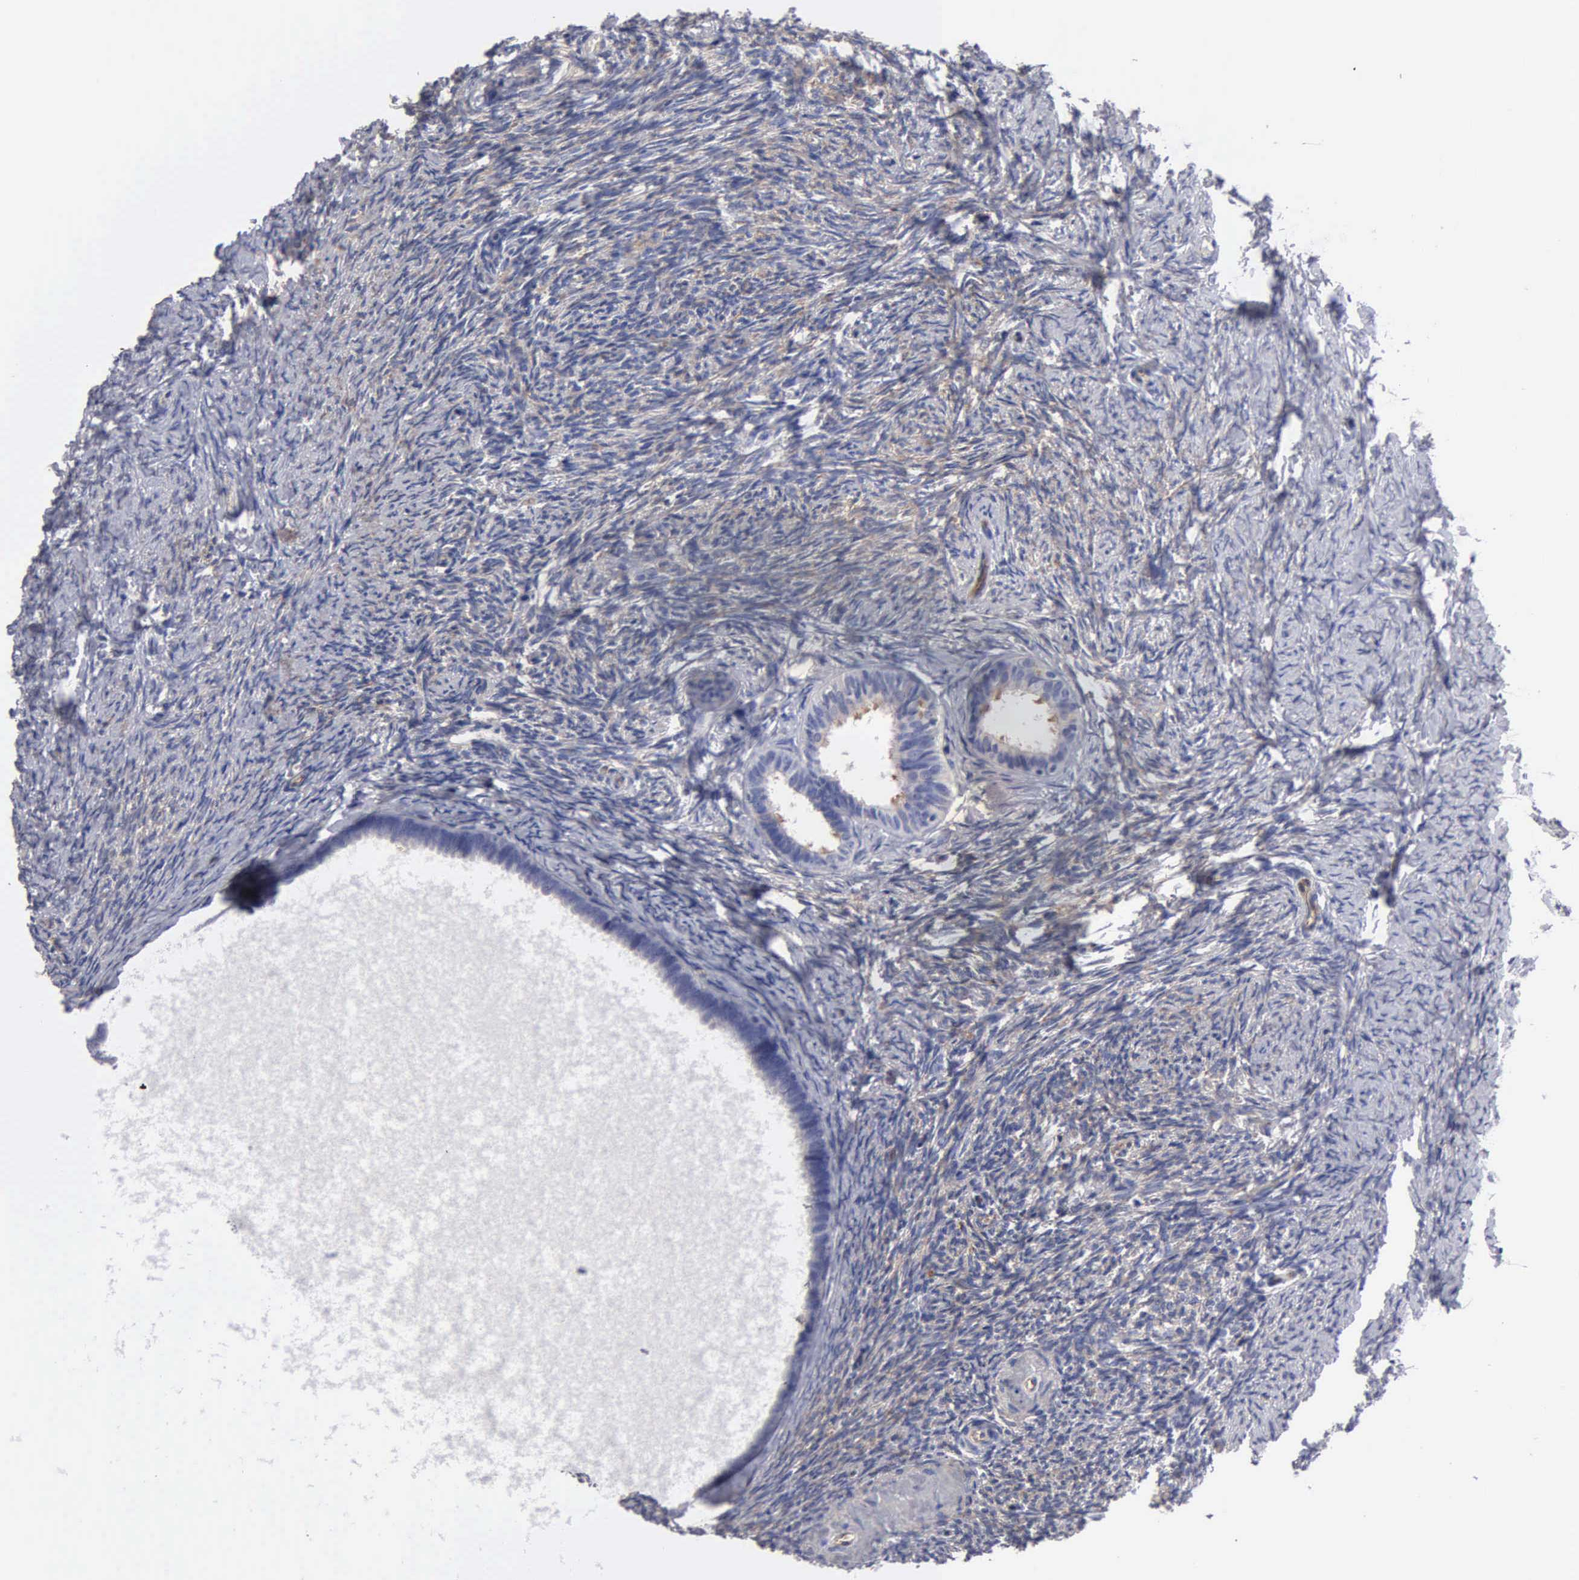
{"staining": {"intensity": "moderate", "quantity": "25%-75%", "location": "cytoplasmic/membranous"}, "tissue": "ovary", "cell_type": "Follicle cells", "image_type": "normal", "snomed": [{"axis": "morphology", "description": "Normal tissue, NOS"}, {"axis": "topography", "description": "Ovary"}], "caption": "Protein staining of unremarkable ovary exhibits moderate cytoplasmic/membranous positivity in about 25%-75% of follicle cells. The protein of interest is shown in brown color, while the nuclei are stained blue.", "gene": "RDX", "patient": {"sex": "female", "age": 54}}